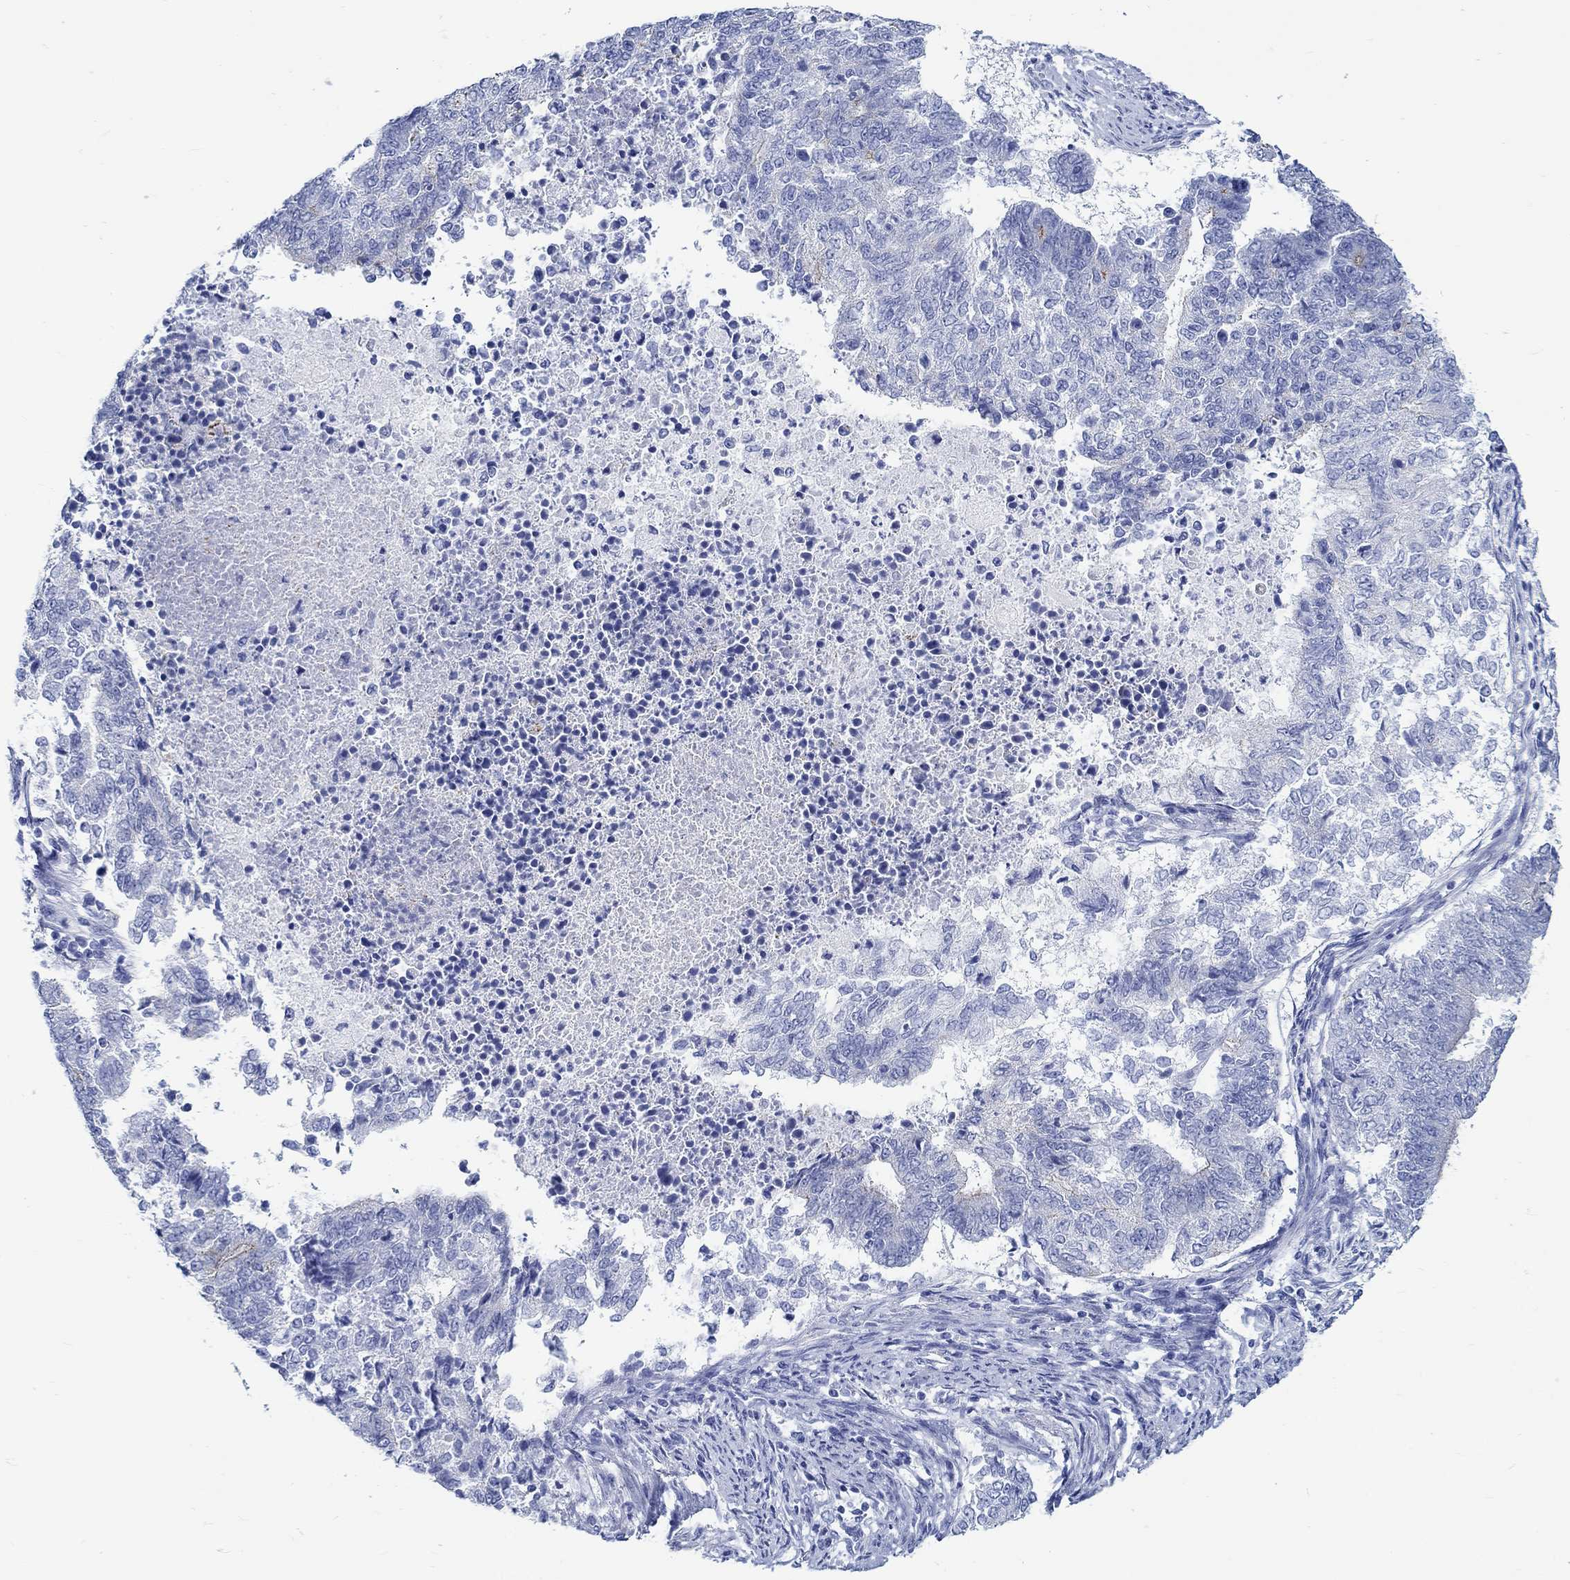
{"staining": {"intensity": "negative", "quantity": "none", "location": "none"}, "tissue": "endometrial cancer", "cell_type": "Tumor cells", "image_type": "cancer", "snomed": [{"axis": "morphology", "description": "Adenocarcinoma, NOS"}, {"axis": "topography", "description": "Endometrium"}], "caption": "IHC photomicrograph of neoplastic tissue: human endometrial cancer stained with DAB (3,3'-diaminobenzidine) reveals no significant protein positivity in tumor cells.", "gene": "RD3L", "patient": {"sex": "female", "age": 65}}